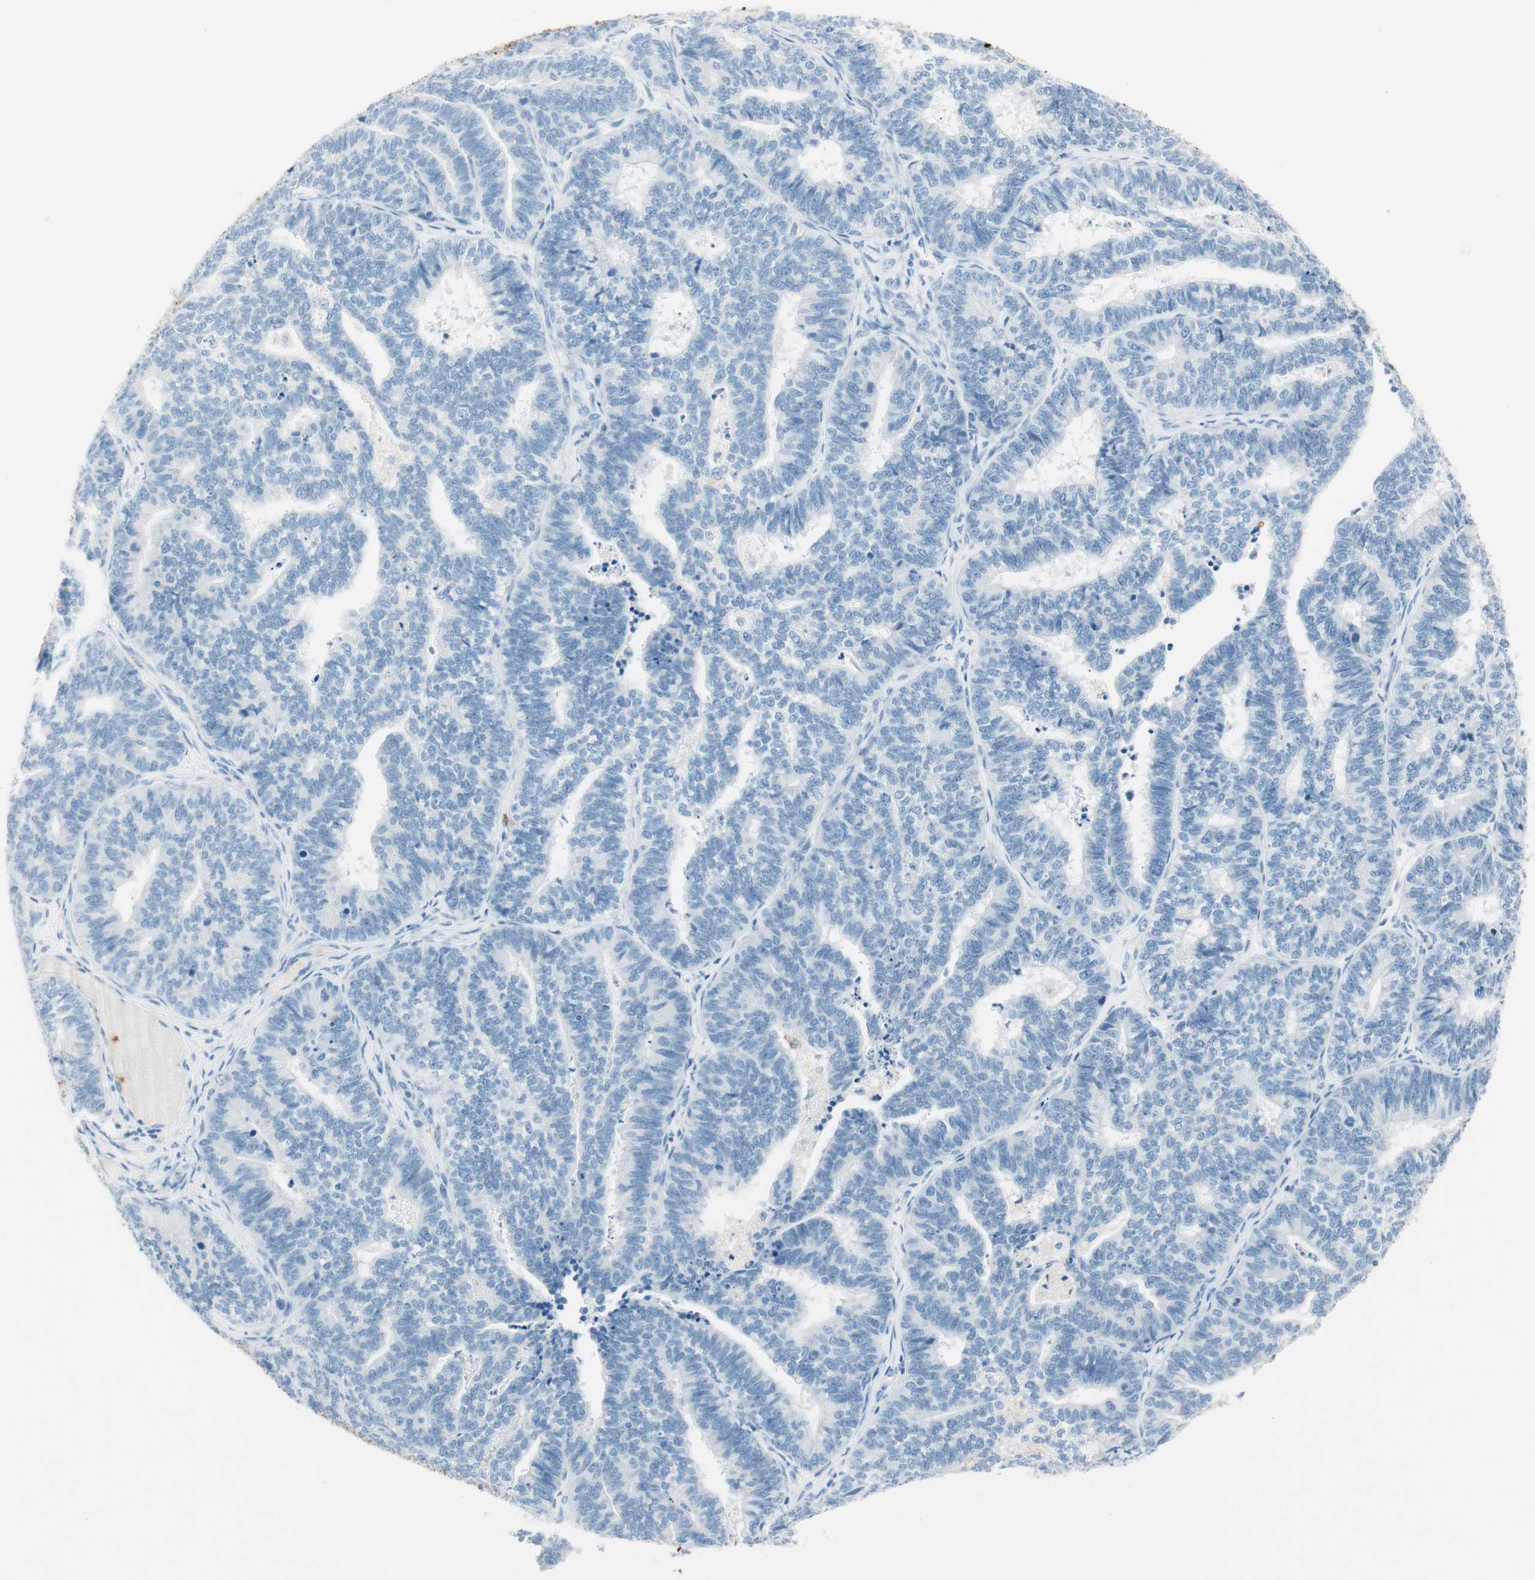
{"staining": {"intensity": "negative", "quantity": "none", "location": "none"}, "tissue": "endometrial cancer", "cell_type": "Tumor cells", "image_type": "cancer", "snomed": [{"axis": "morphology", "description": "Adenocarcinoma, NOS"}, {"axis": "topography", "description": "Endometrium"}], "caption": "Image shows no significant protein positivity in tumor cells of adenocarcinoma (endometrial). (DAB (3,3'-diaminobenzidine) IHC with hematoxylin counter stain).", "gene": "PRTN3", "patient": {"sex": "female", "age": 70}}